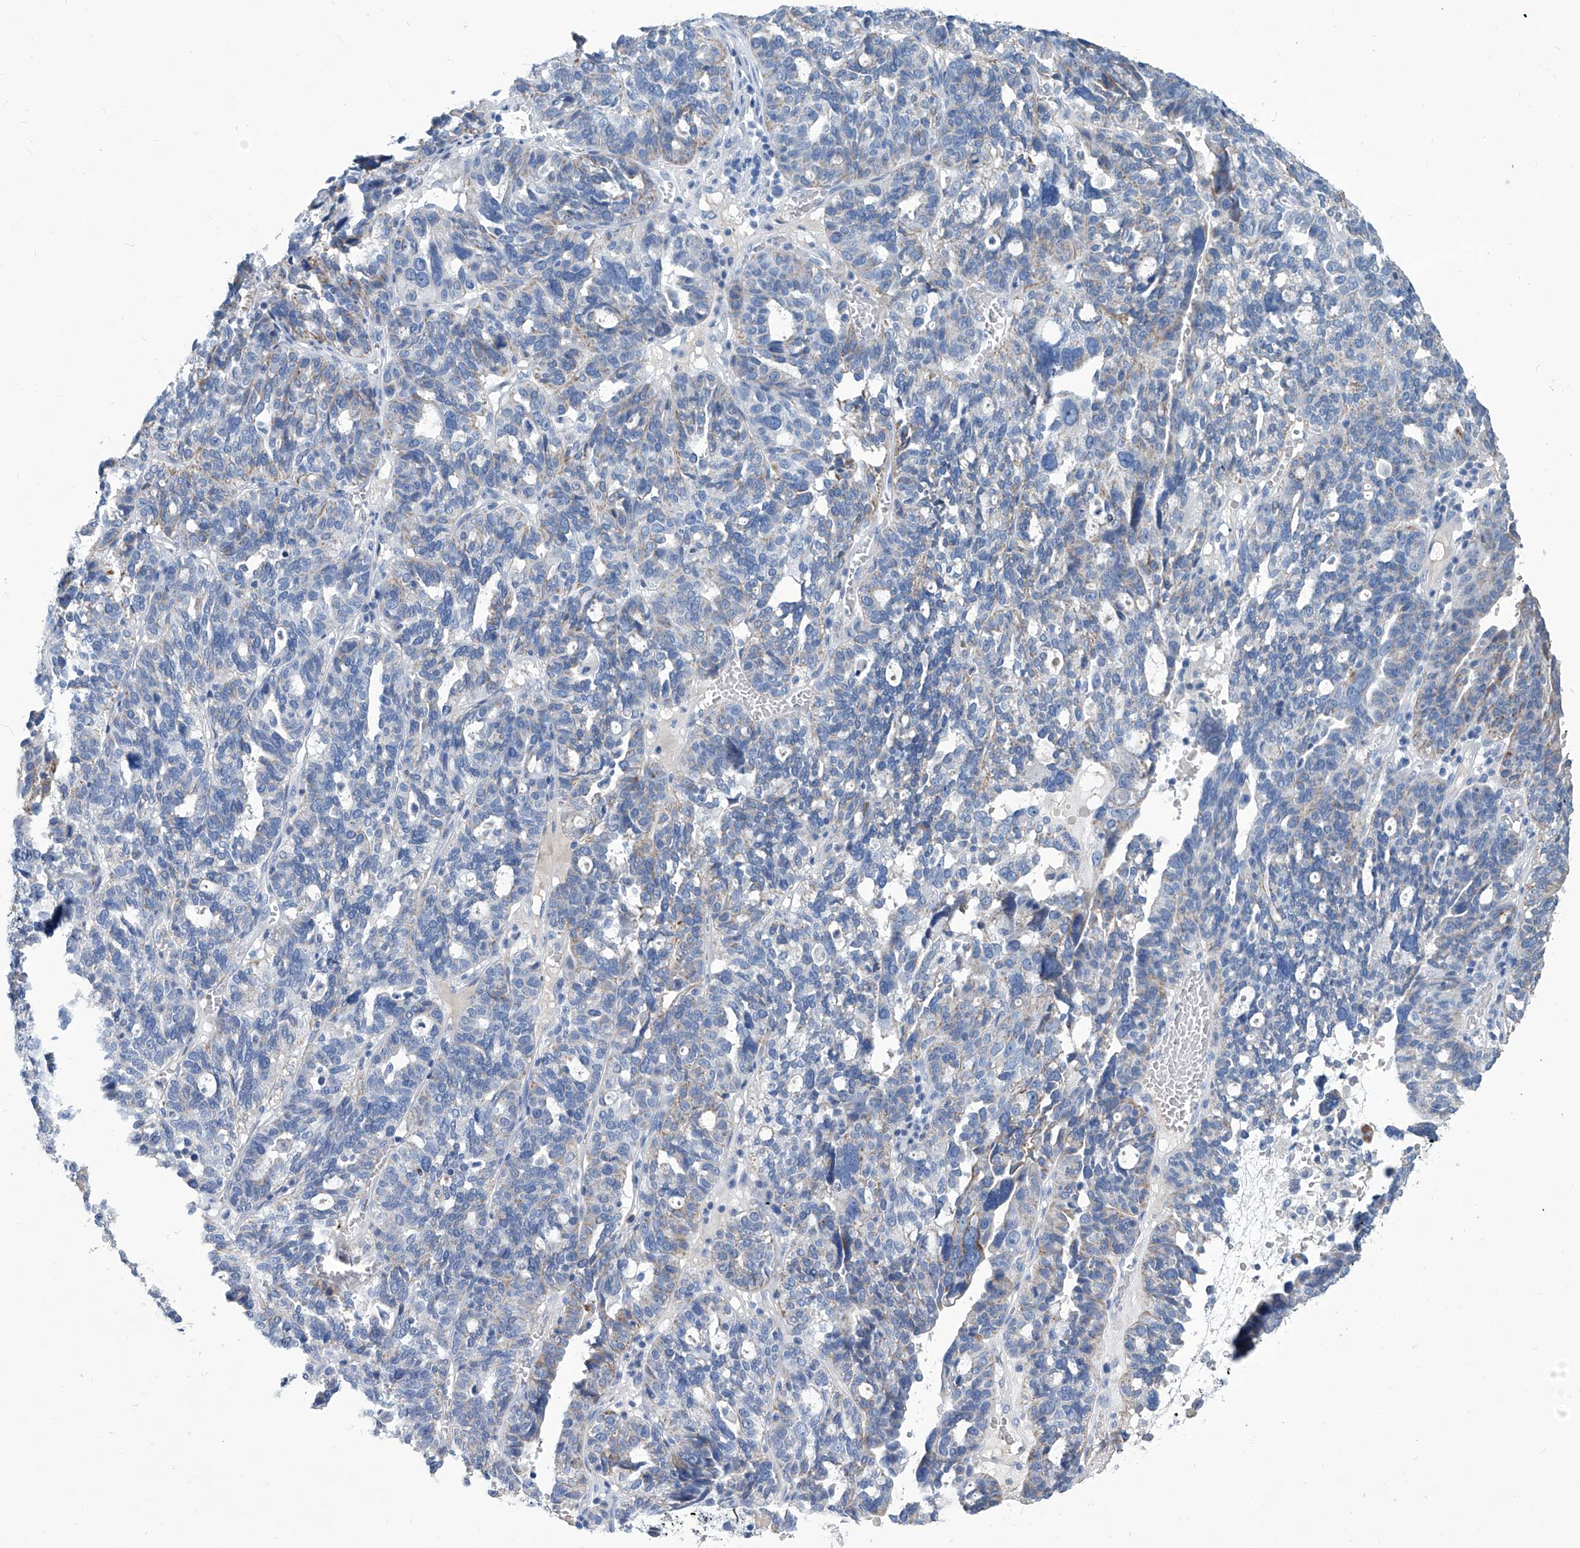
{"staining": {"intensity": "negative", "quantity": "none", "location": "none"}, "tissue": "ovarian cancer", "cell_type": "Tumor cells", "image_type": "cancer", "snomed": [{"axis": "morphology", "description": "Cystadenocarcinoma, serous, NOS"}, {"axis": "topography", "description": "Ovary"}], "caption": "Histopathology image shows no protein staining in tumor cells of serous cystadenocarcinoma (ovarian) tissue.", "gene": "MTARC1", "patient": {"sex": "female", "age": 59}}